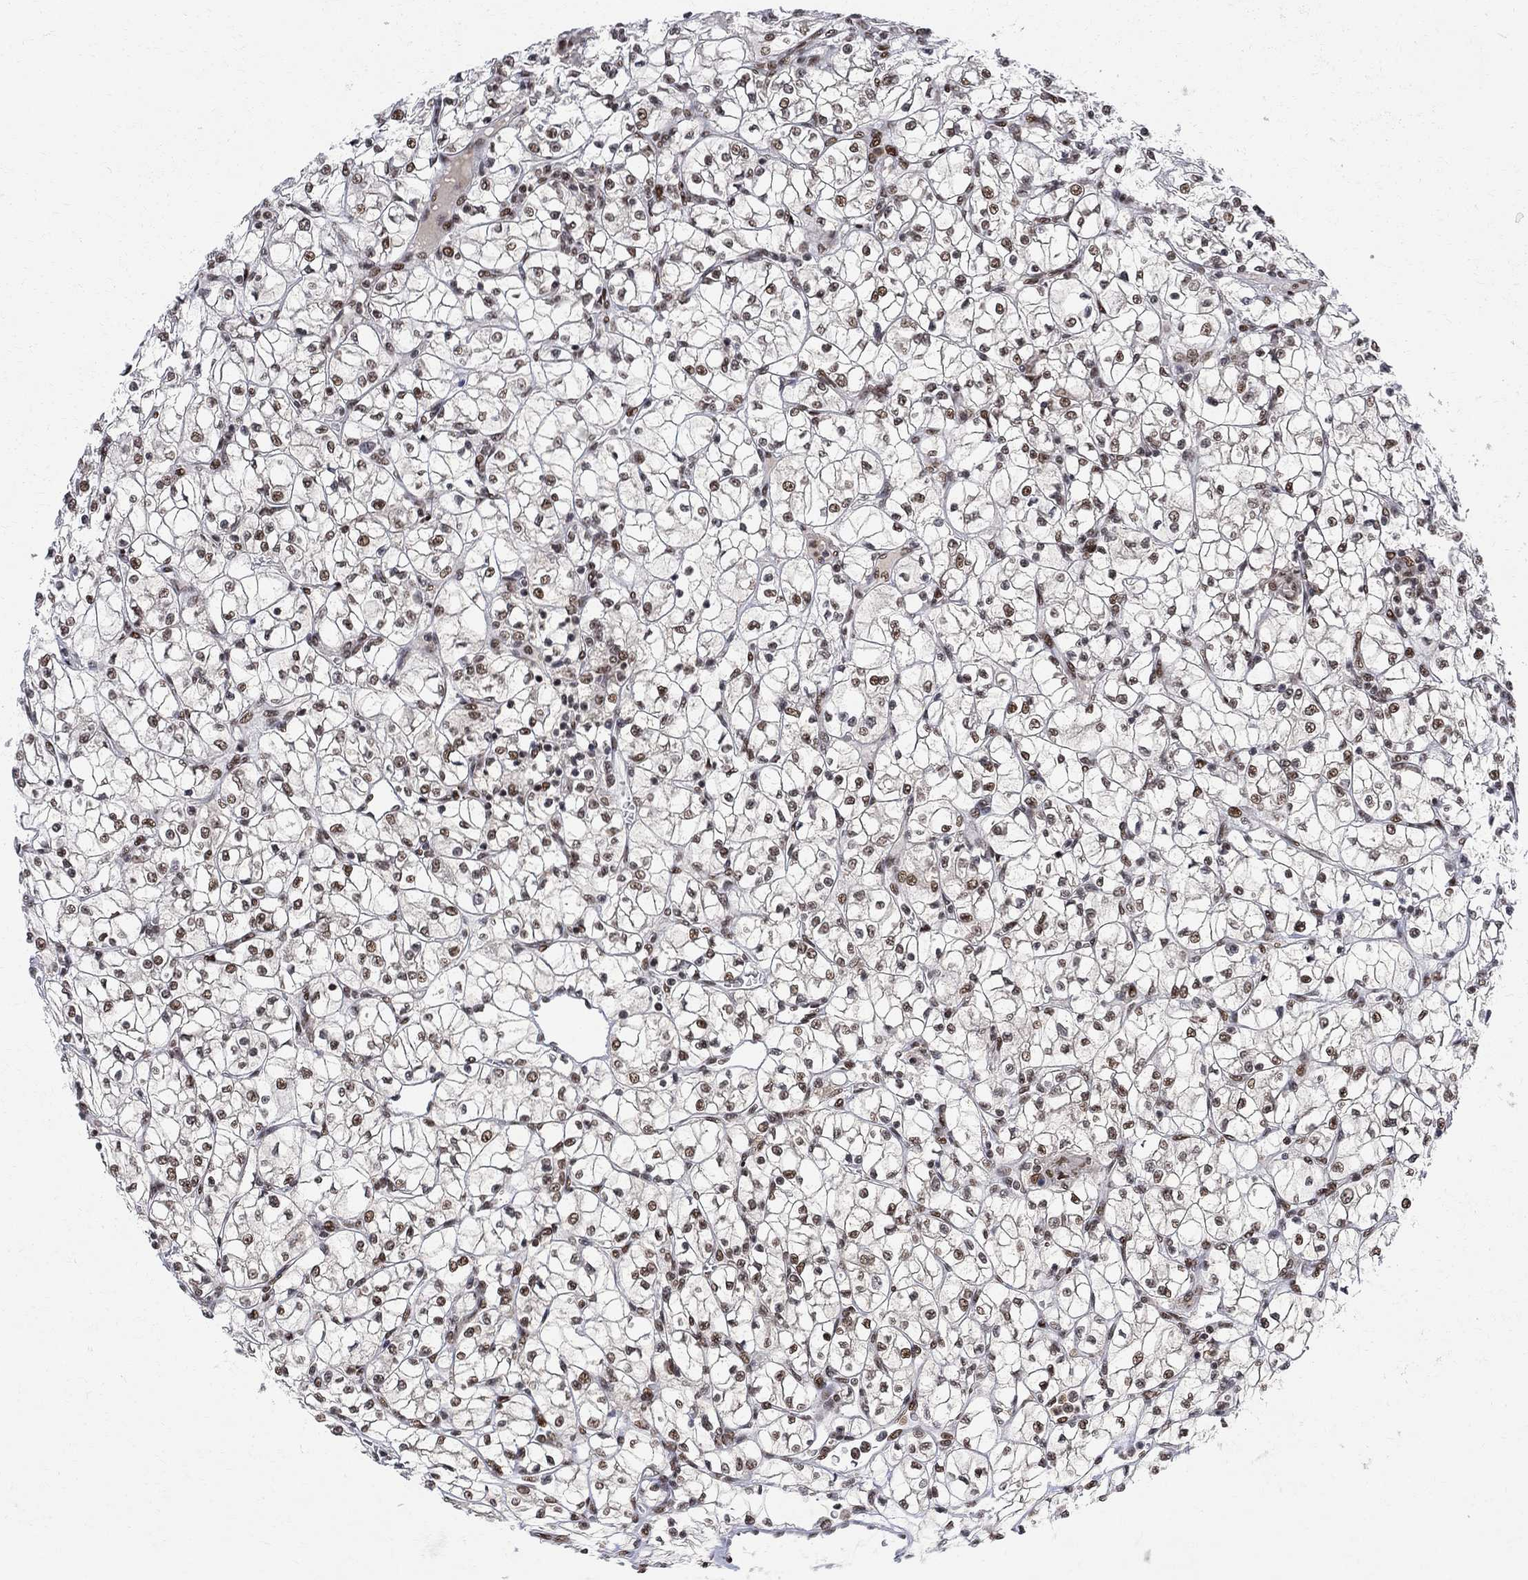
{"staining": {"intensity": "moderate", "quantity": "<25%", "location": "nuclear"}, "tissue": "renal cancer", "cell_type": "Tumor cells", "image_type": "cancer", "snomed": [{"axis": "morphology", "description": "Adenocarcinoma, NOS"}, {"axis": "topography", "description": "Kidney"}], "caption": "An image showing moderate nuclear positivity in about <25% of tumor cells in renal adenocarcinoma, as visualized by brown immunohistochemical staining.", "gene": "E4F1", "patient": {"sex": "female", "age": 64}}